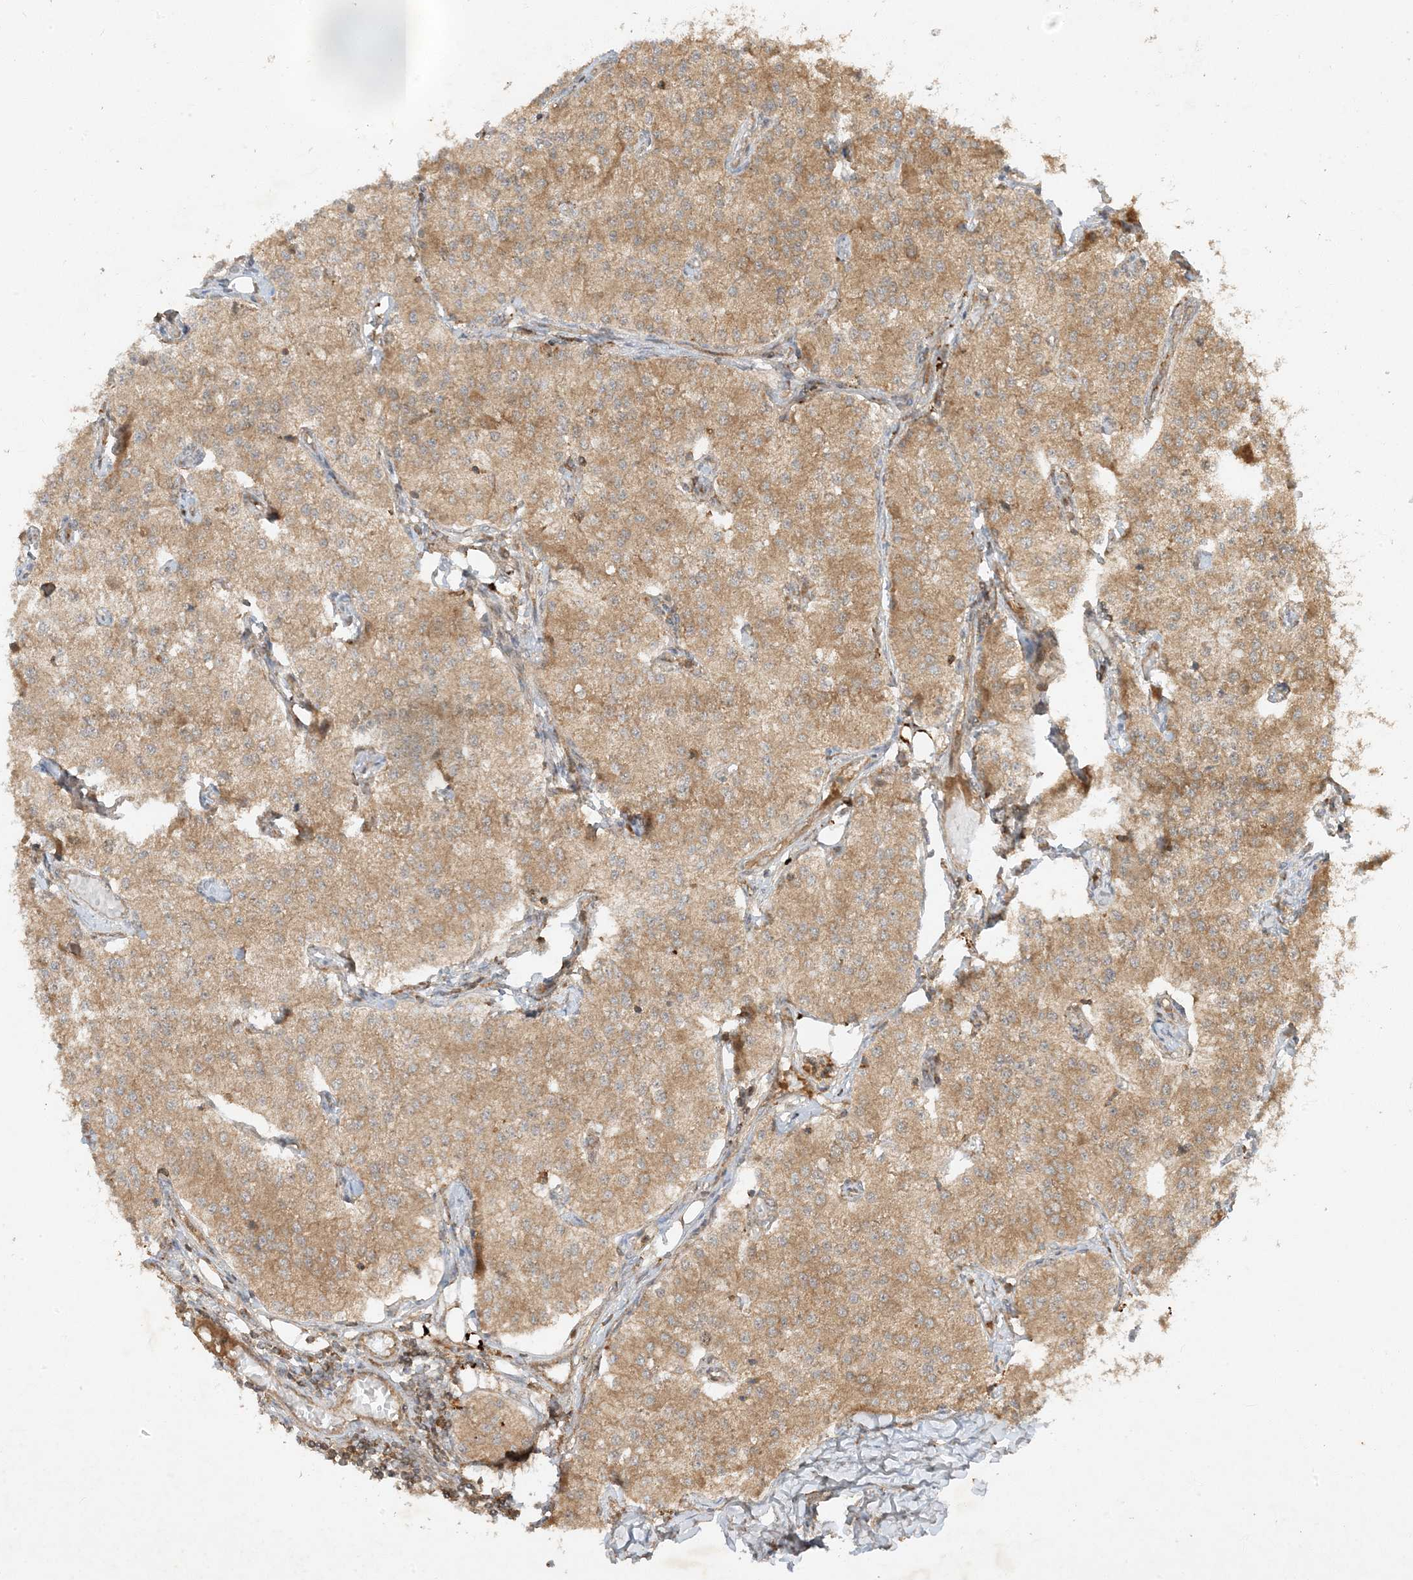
{"staining": {"intensity": "moderate", "quantity": ">75%", "location": "cytoplasmic/membranous"}, "tissue": "carcinoid", "cell_type": "Tumor cells", "image_type": "cancer", "snomed": [{"axis": "morphology", "description": "Carcinoid, malignant, NOS"}, {"axis": "topography", "description": "Colon"}], "caption": "The histopathology image demonstrates staining of malignant carcinoid, revealing moderate cytoplasmic/membranous protein positivity (brown color) within tumor cells.", "gene": "XRN1", "patient": {"sex": "female", "age": 52}}